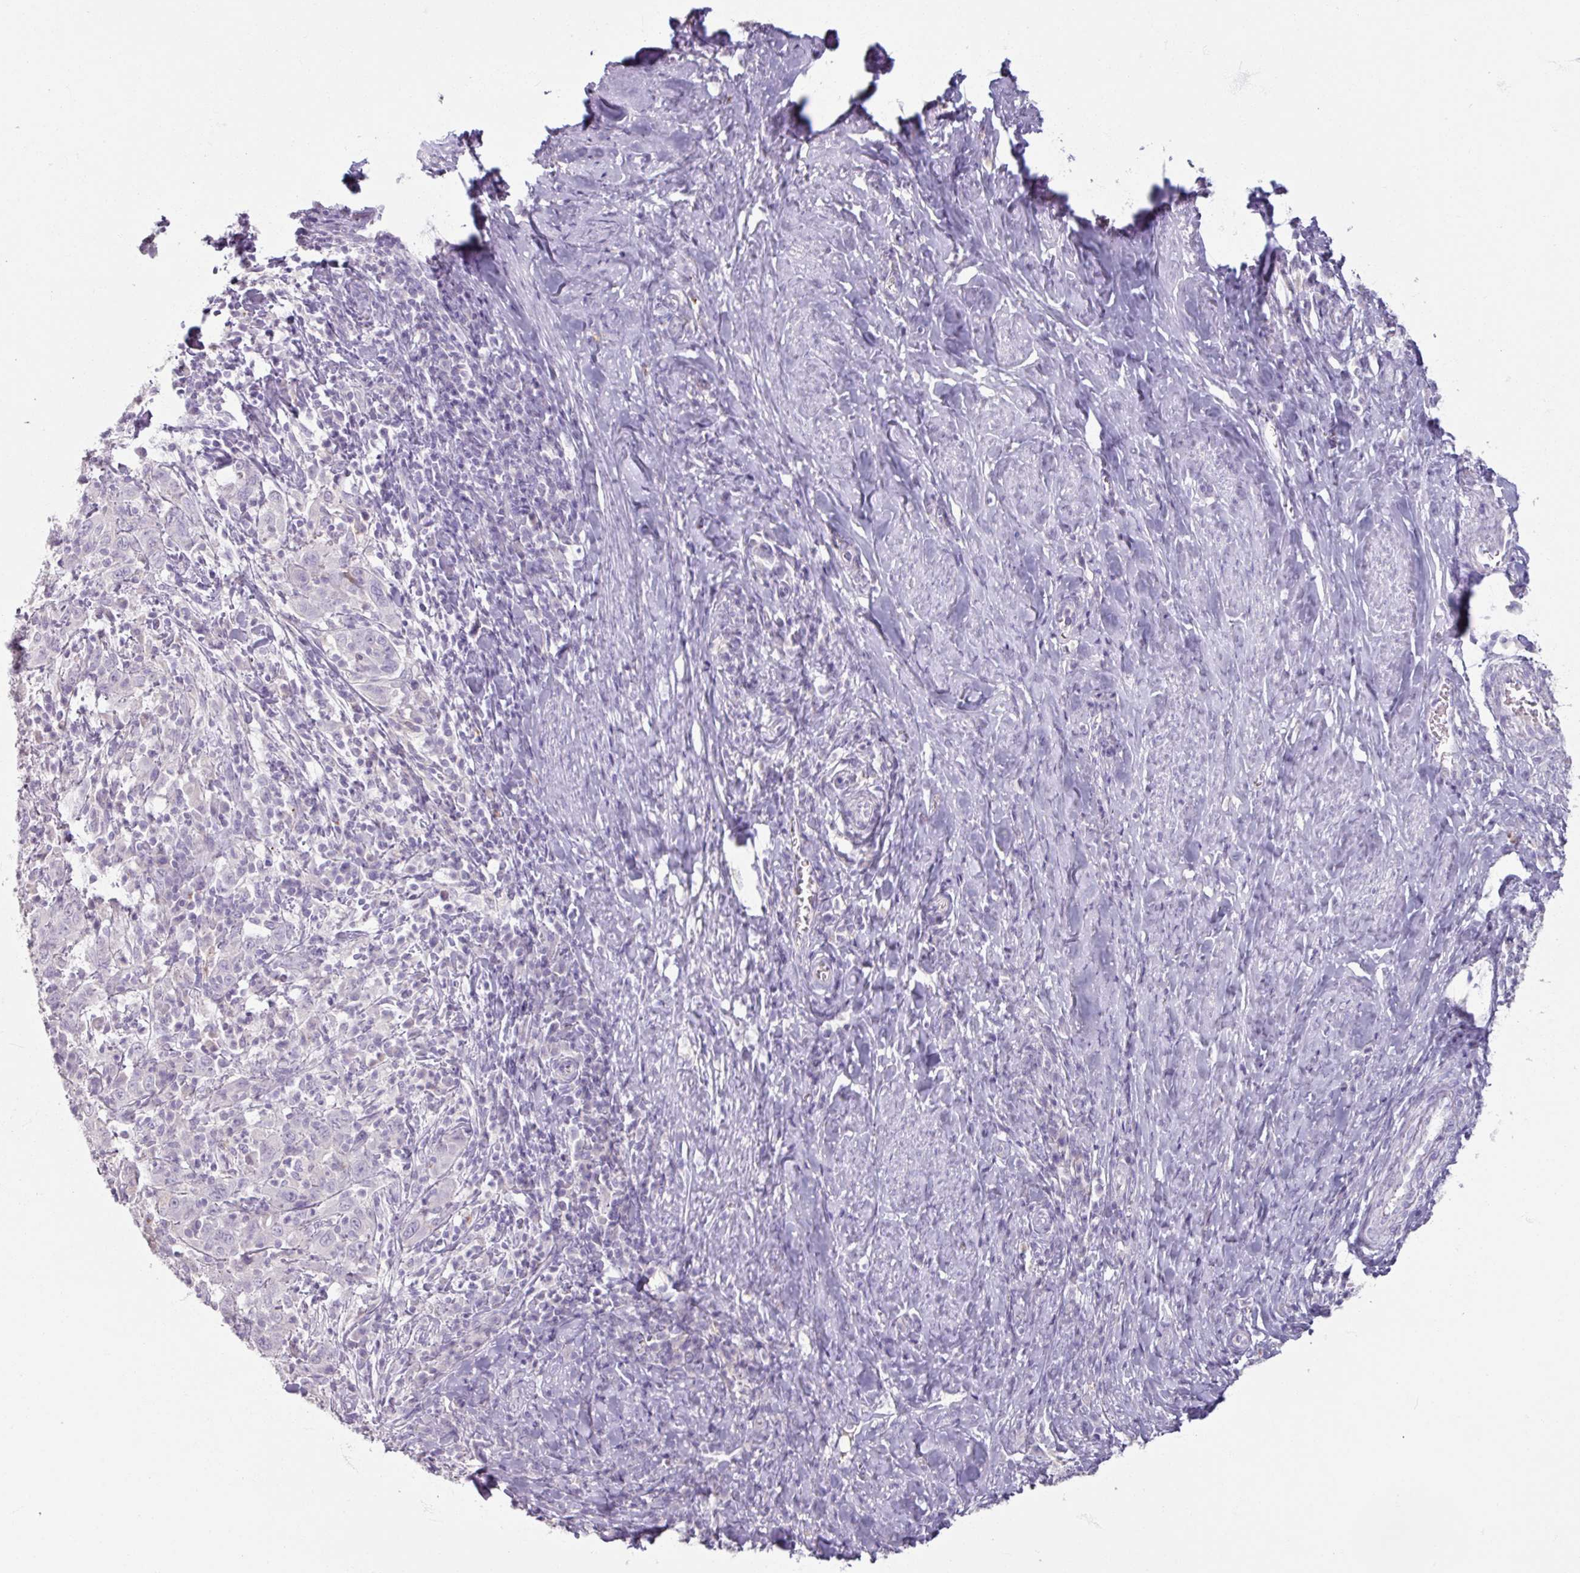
{"staining": {"intensity": "negative", "quantity": "none", "location": "none"}, "tissue": "cervical cancer", "cell_type": "Tumor cells", "image_type": "cancer", "snomed": [{"axis": "morphology", "description": "Squamous cell carcinoma, NOS"}, {"axis": "topography", "description": "Cervix"}], "caption": "High power microscopy histopathology image of an immunohistochemistry (IHC) image of cervical cancer (squamous cell carcinoma), revealing no significant positivity in tumor cells.", "gene": "SLC27A5", "patient": {"sex": "female", "age": 46}}